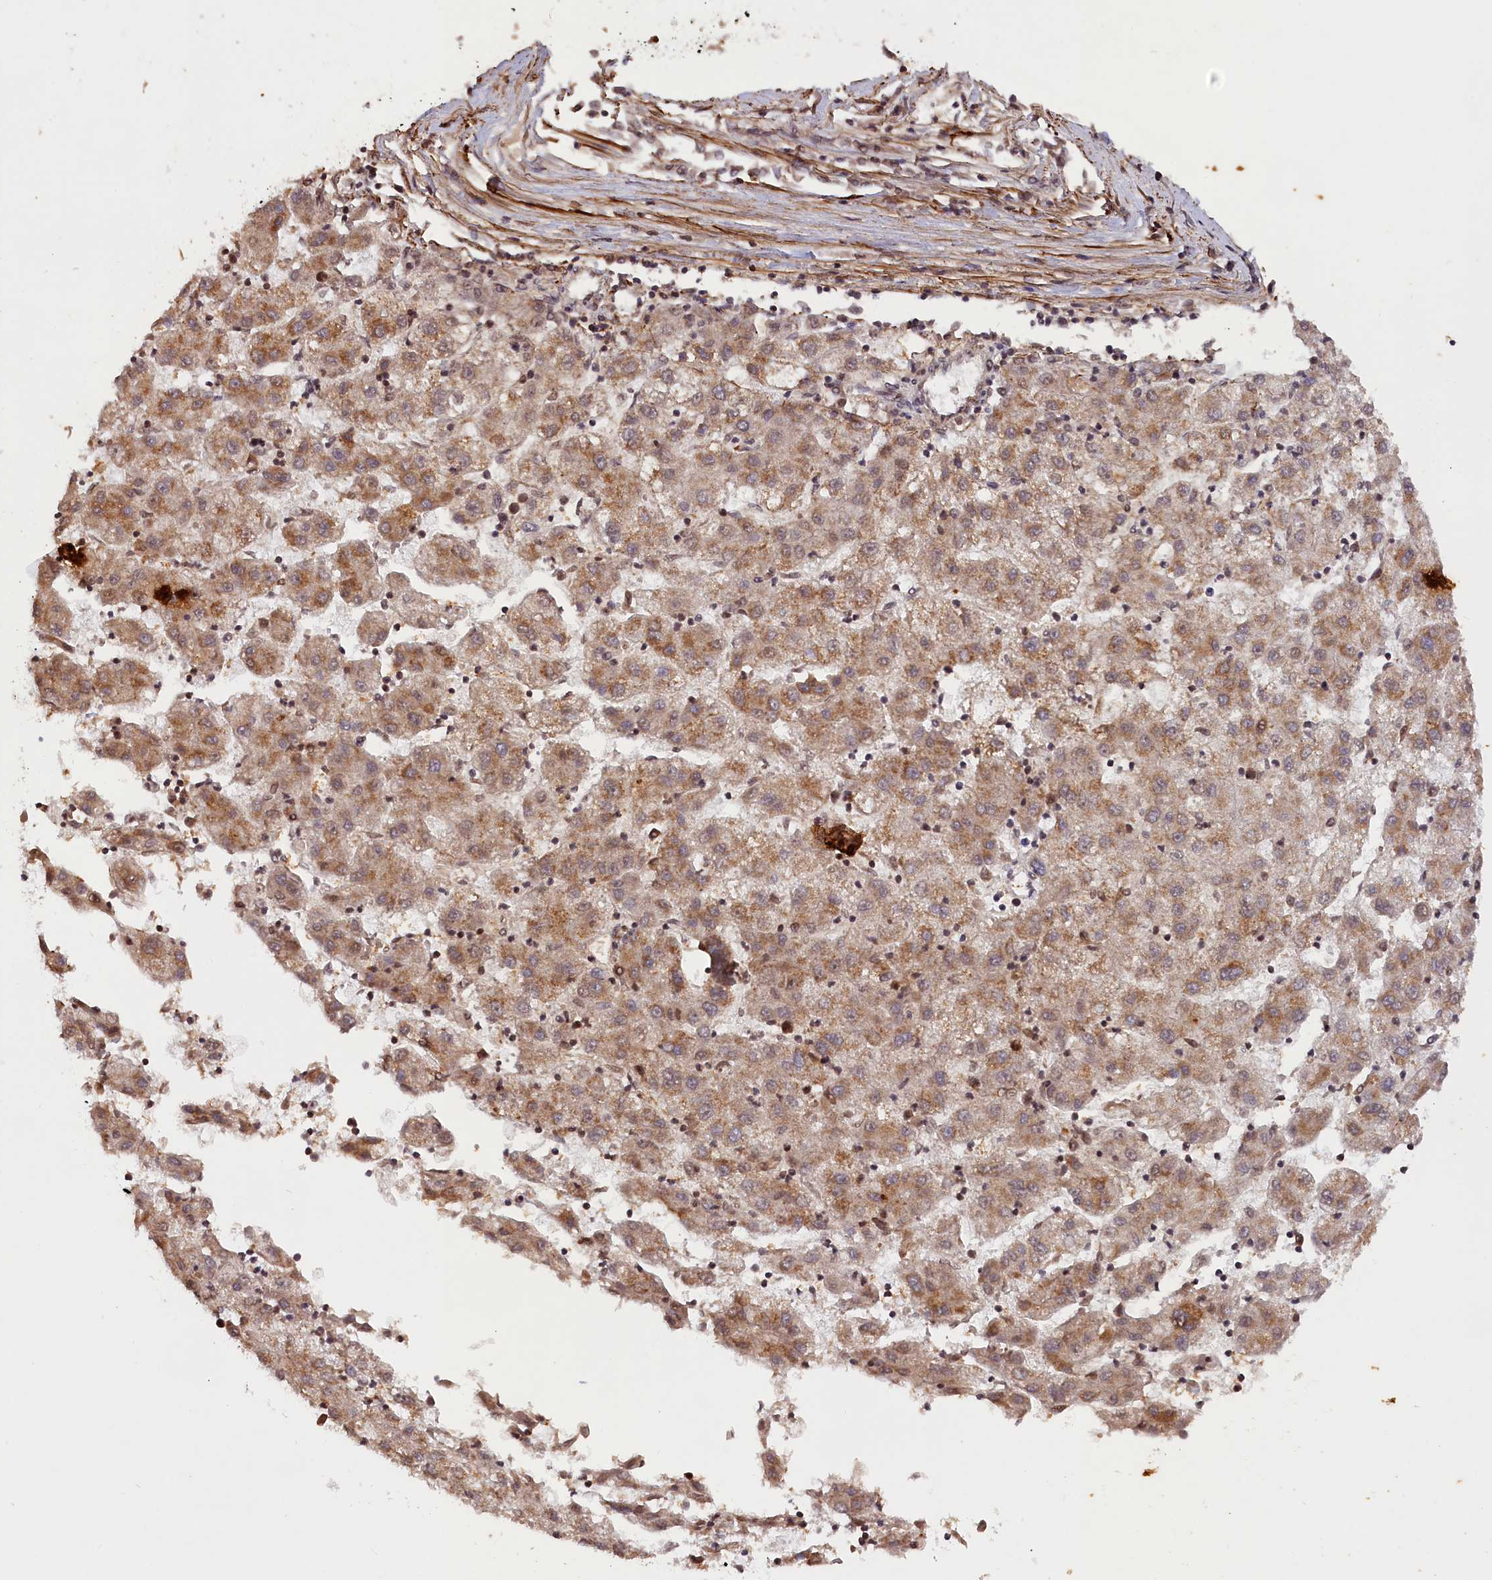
{"staining": {"intensity": "moderate", "quantity": ">75%", "location": "cytoplasmic/membranous"}, "tissue": "liver cancer", "cell_type": "Tumor cells", "image_type": "cancer", "snomed": [{"axis": "morphology", "description": "Carcinoma, Hepatocellular, NOS"}, {"axis": "topography", "description": "Liver"}], "caption": "Hepatocellular carcinoma (liver) stained with DAB IHC reveals medium levels of moderate cytoplasmic/membranous staining in approximately >75% of tumor cells. (DAB (3,3'-diaminobenzidine) IHC, brown staining for protein, blue staining for nuclei).", "gene": "ZNF480", "patient": {"sex": "male", "age": 72}}